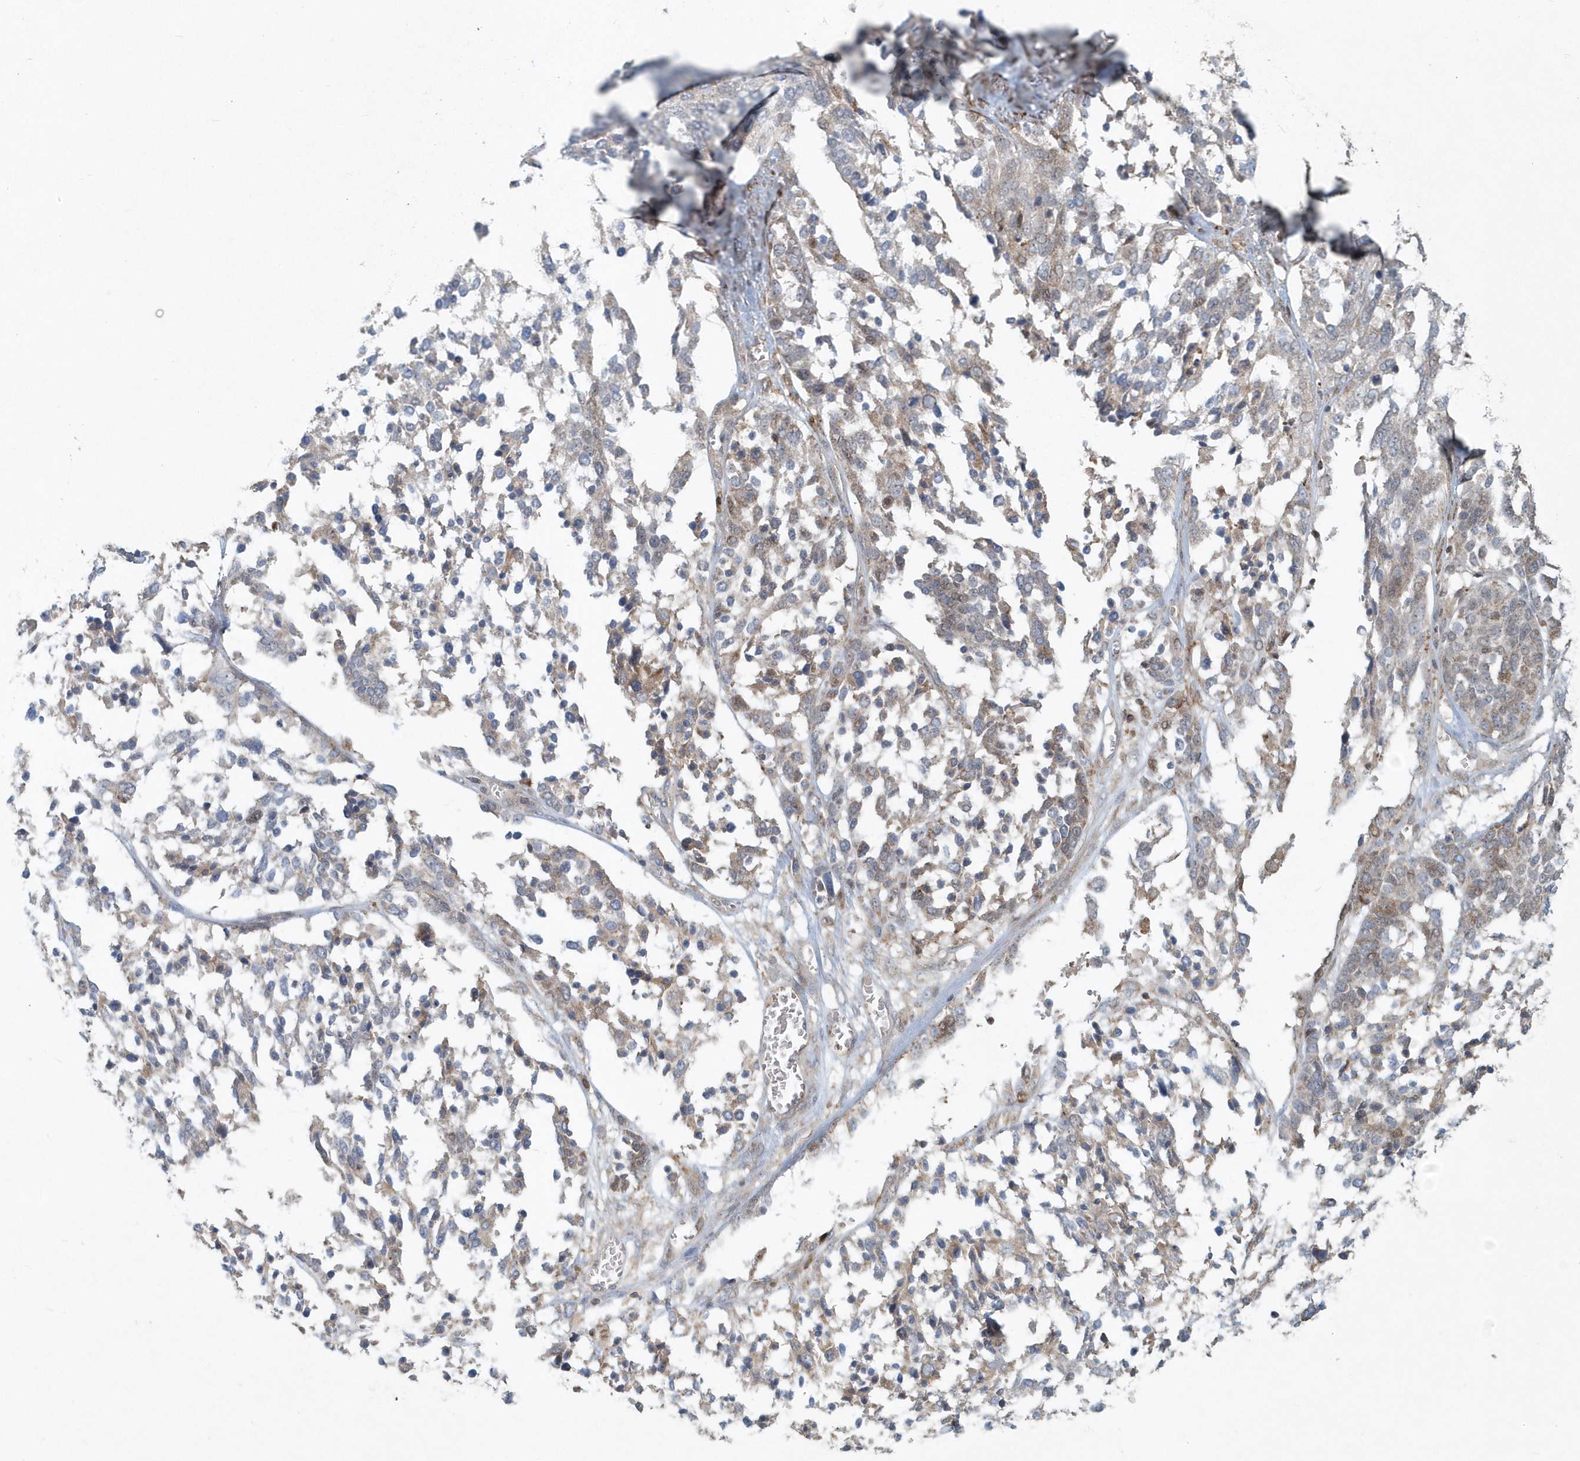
{"staining": {"intensity": "weak", "quantity": "<25%", "location": "cytoplasmic/membranous"}, "tissue": "ovarian cancer", "cell_type": "Tumor cells", "image_type": "cancer", "snomed": [{"axis": "morphology", "description": "Cystadenocarcinoma, serous, NOS"}, {"axis": "topography", "description": "Ovary"}], "caption": "Immunohistochemistry histopathology image of neoplastic tissue: ovarian cancer stained with DAB (3,3'-diaminobenzidine) shows no significant protein positivity in tumor cells.", "gene": "MMUT", "patient": {"sex": "female", "age": 44}}